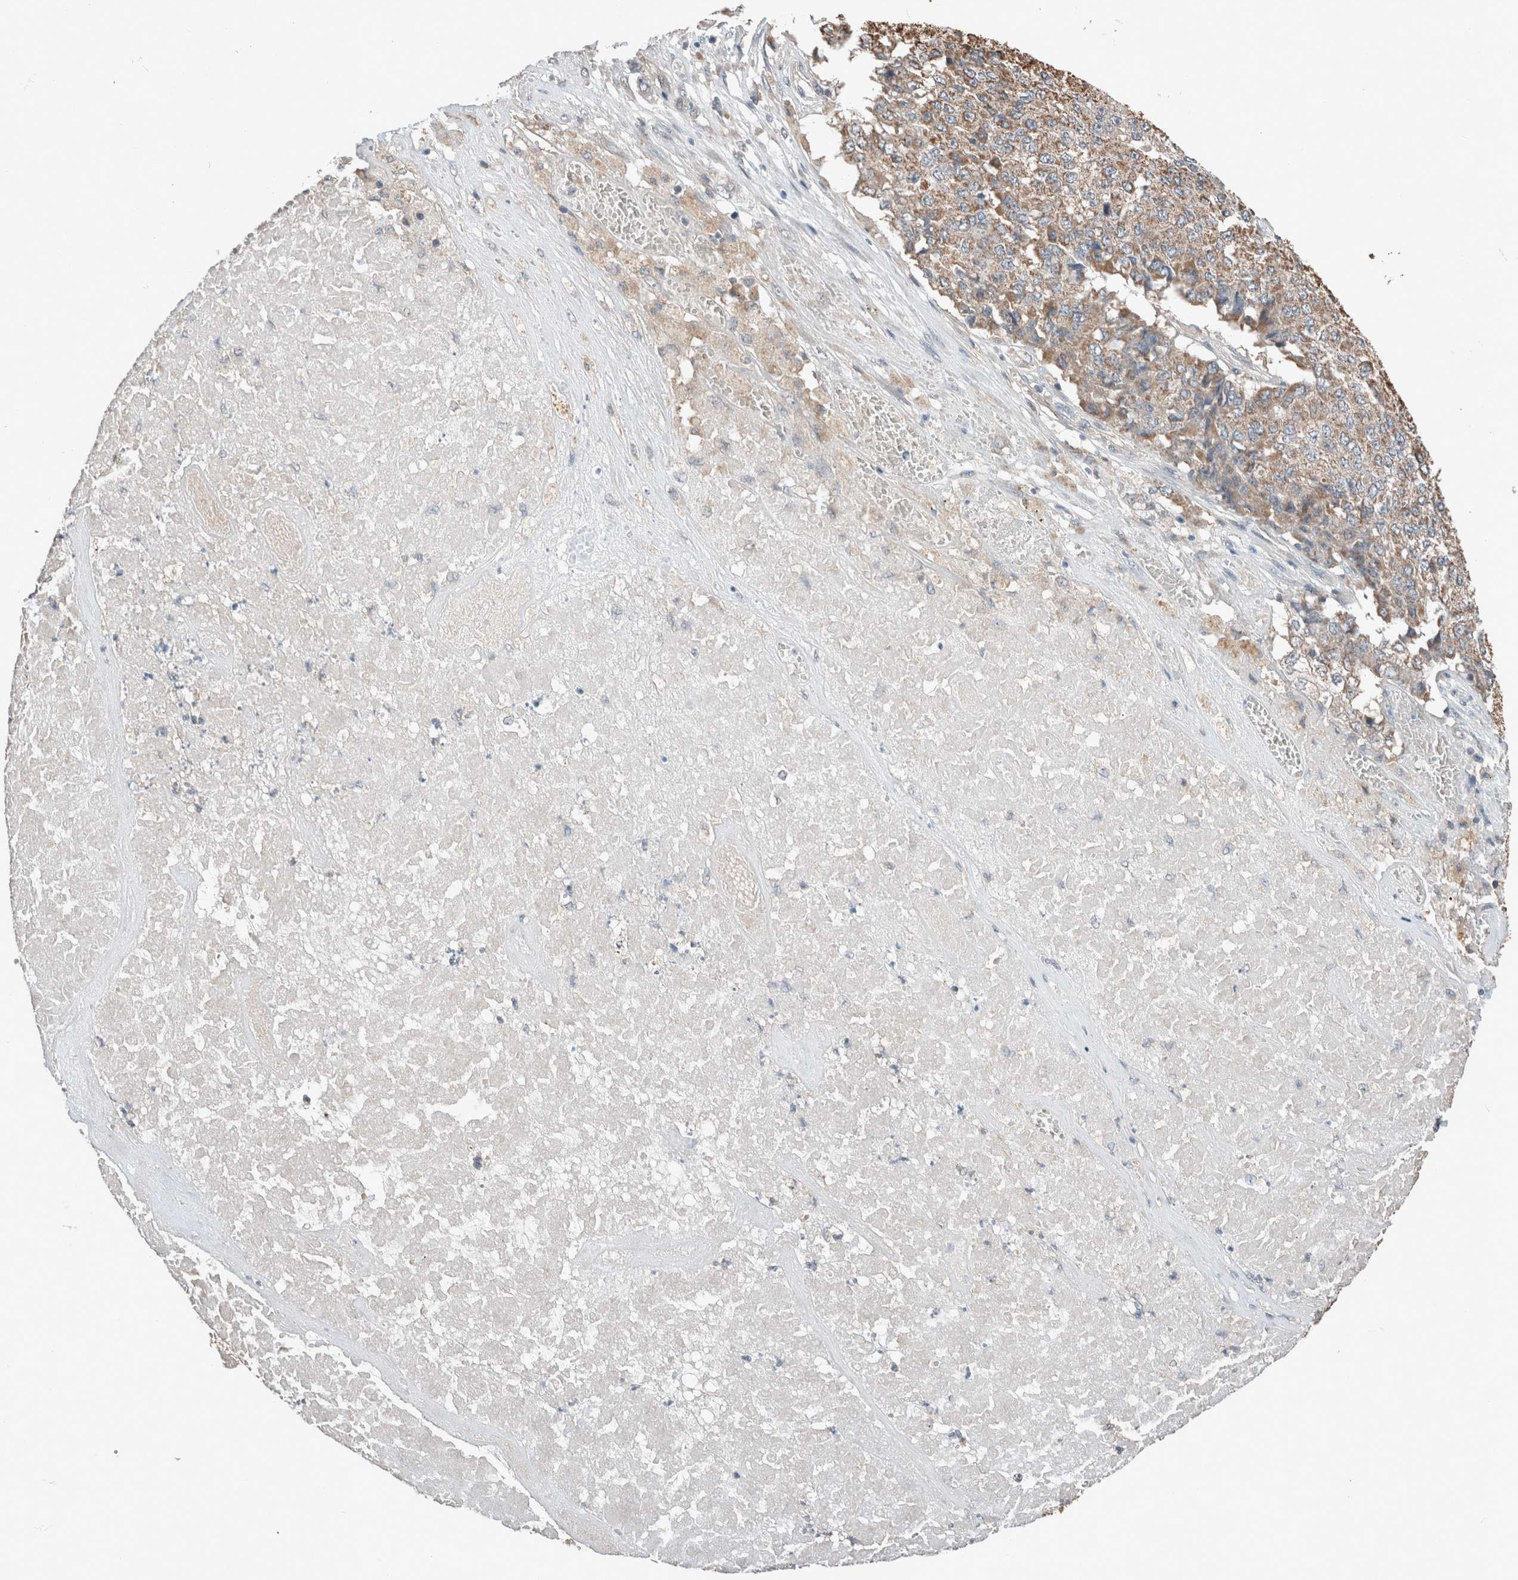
{"staining": {"intensity": "weak", "quantity": "<25%", "location": "cytoplasmic/membranous"}, "tissue": "pancreatic cancer", "cell_type": "Tumor cells", "image_type": "cancer", "snomed": [{"axis": "morphology", "description": "Adenocarcinoma, NOS"}, {"axis": "topography", "description": "Pancreas"}], "caption": "A high-resolution micrograph shows immunohistochemistry (IHC) staining of pancreatic adenocarcinoma, which demonstrates no significant staining in tumor cells. (Brightfield microscopy of DAB immunohistochemistry at high magnification).", "gene": "ERAP2", "patient": {"sex": "male", "age": 50}}